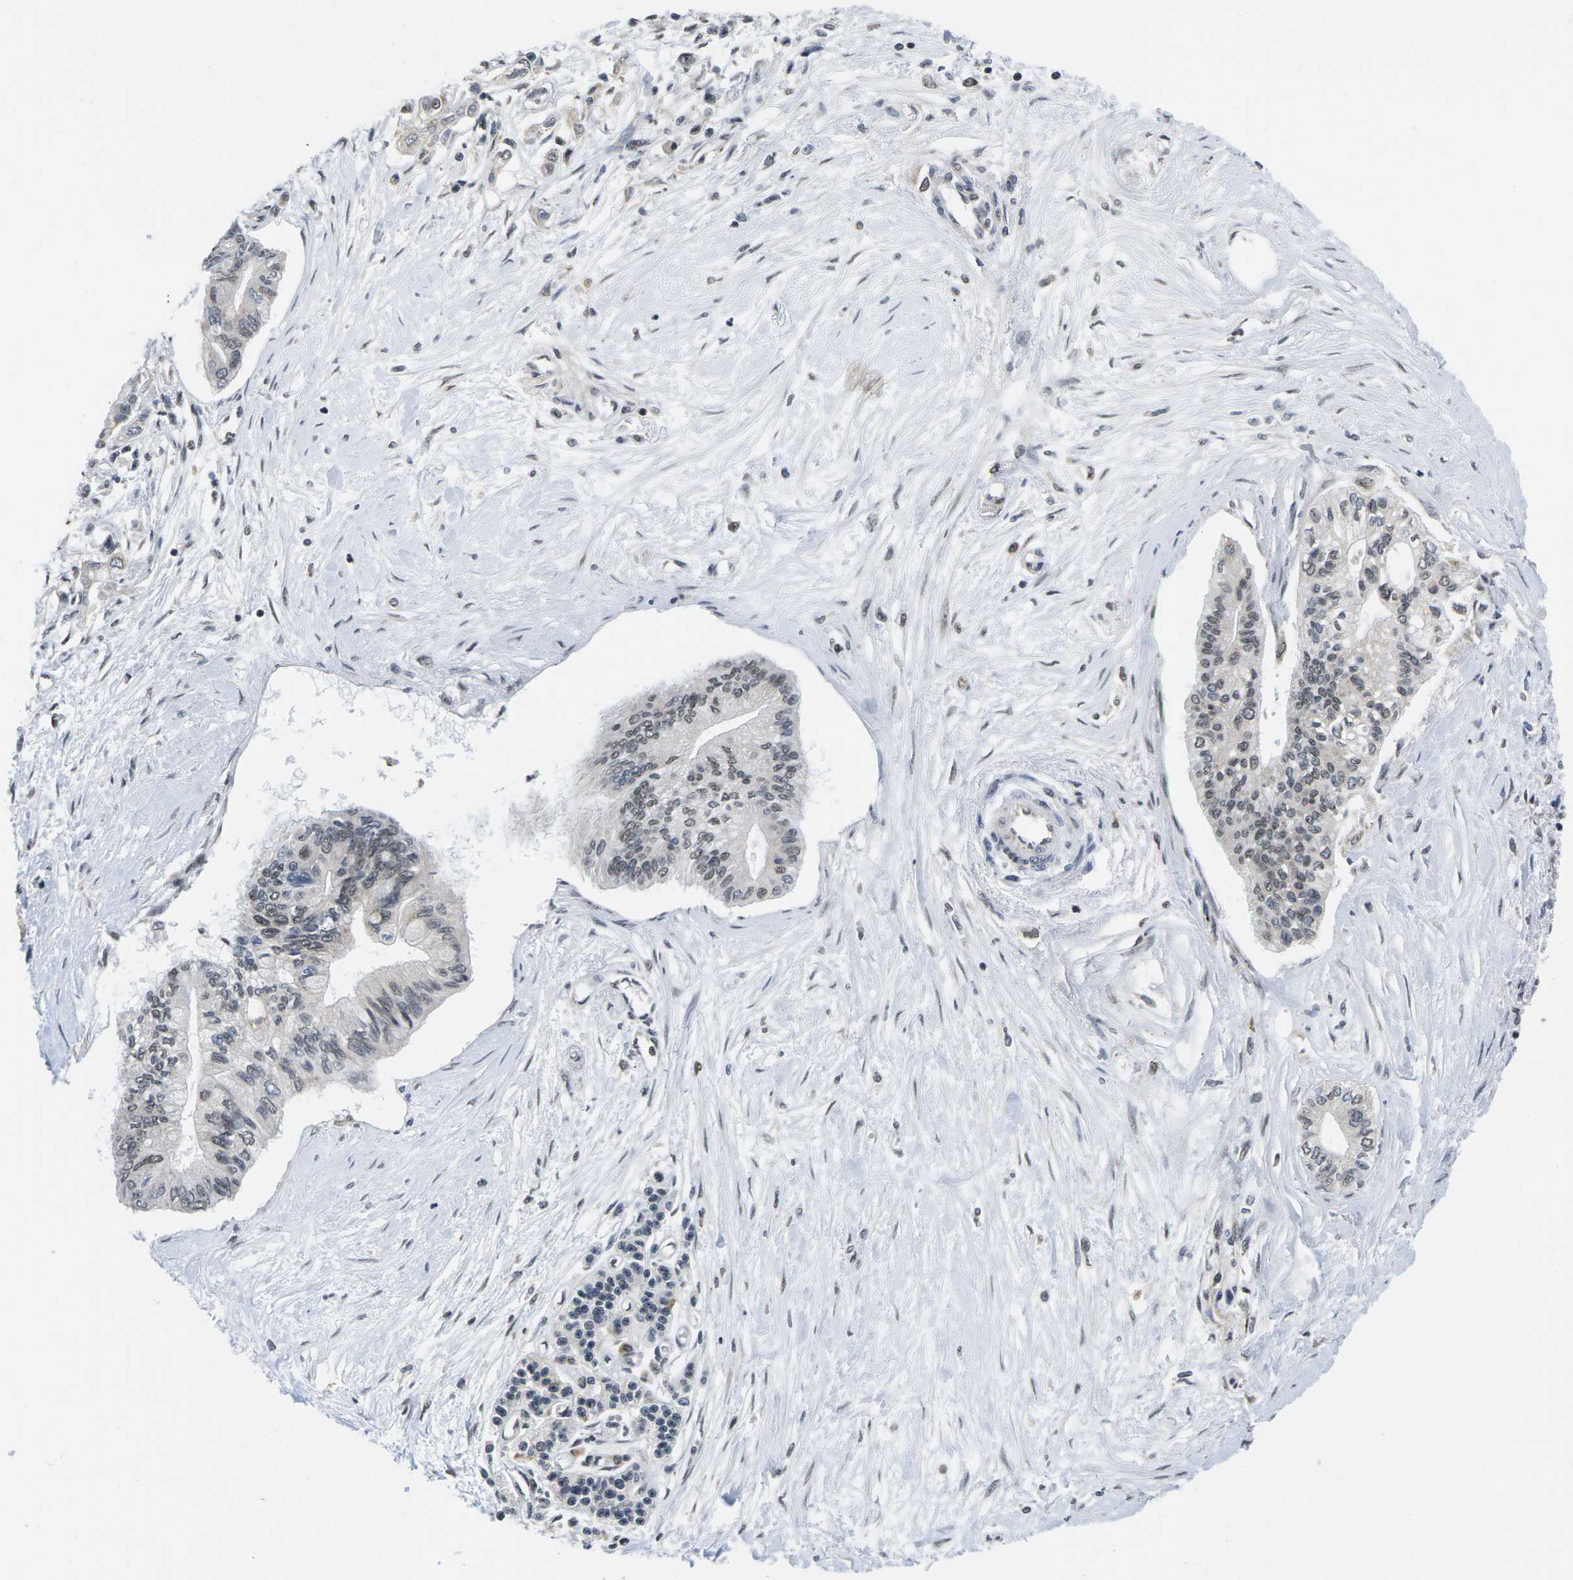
{"staining": {"intensity": "weak", "quantity": "25%-75%", "location": "nuclear"}, "tissue": "pancreatic cancer", "cell_type": "Tumor cells", "image_type": "cancer", "snomed": [{"axis": "morphology", "description": "Adenocarcinoma, NOS"}, {"axis": "topography", "description": "Pancreas"}], "caption": "Human pancreatic cancer stained for a protein (brown) shows weak nuclear positive positivity in about 25%-75% of tumor cells.", "gene": "CCNE1", "patient": {"sex": "female", "age": 77}}